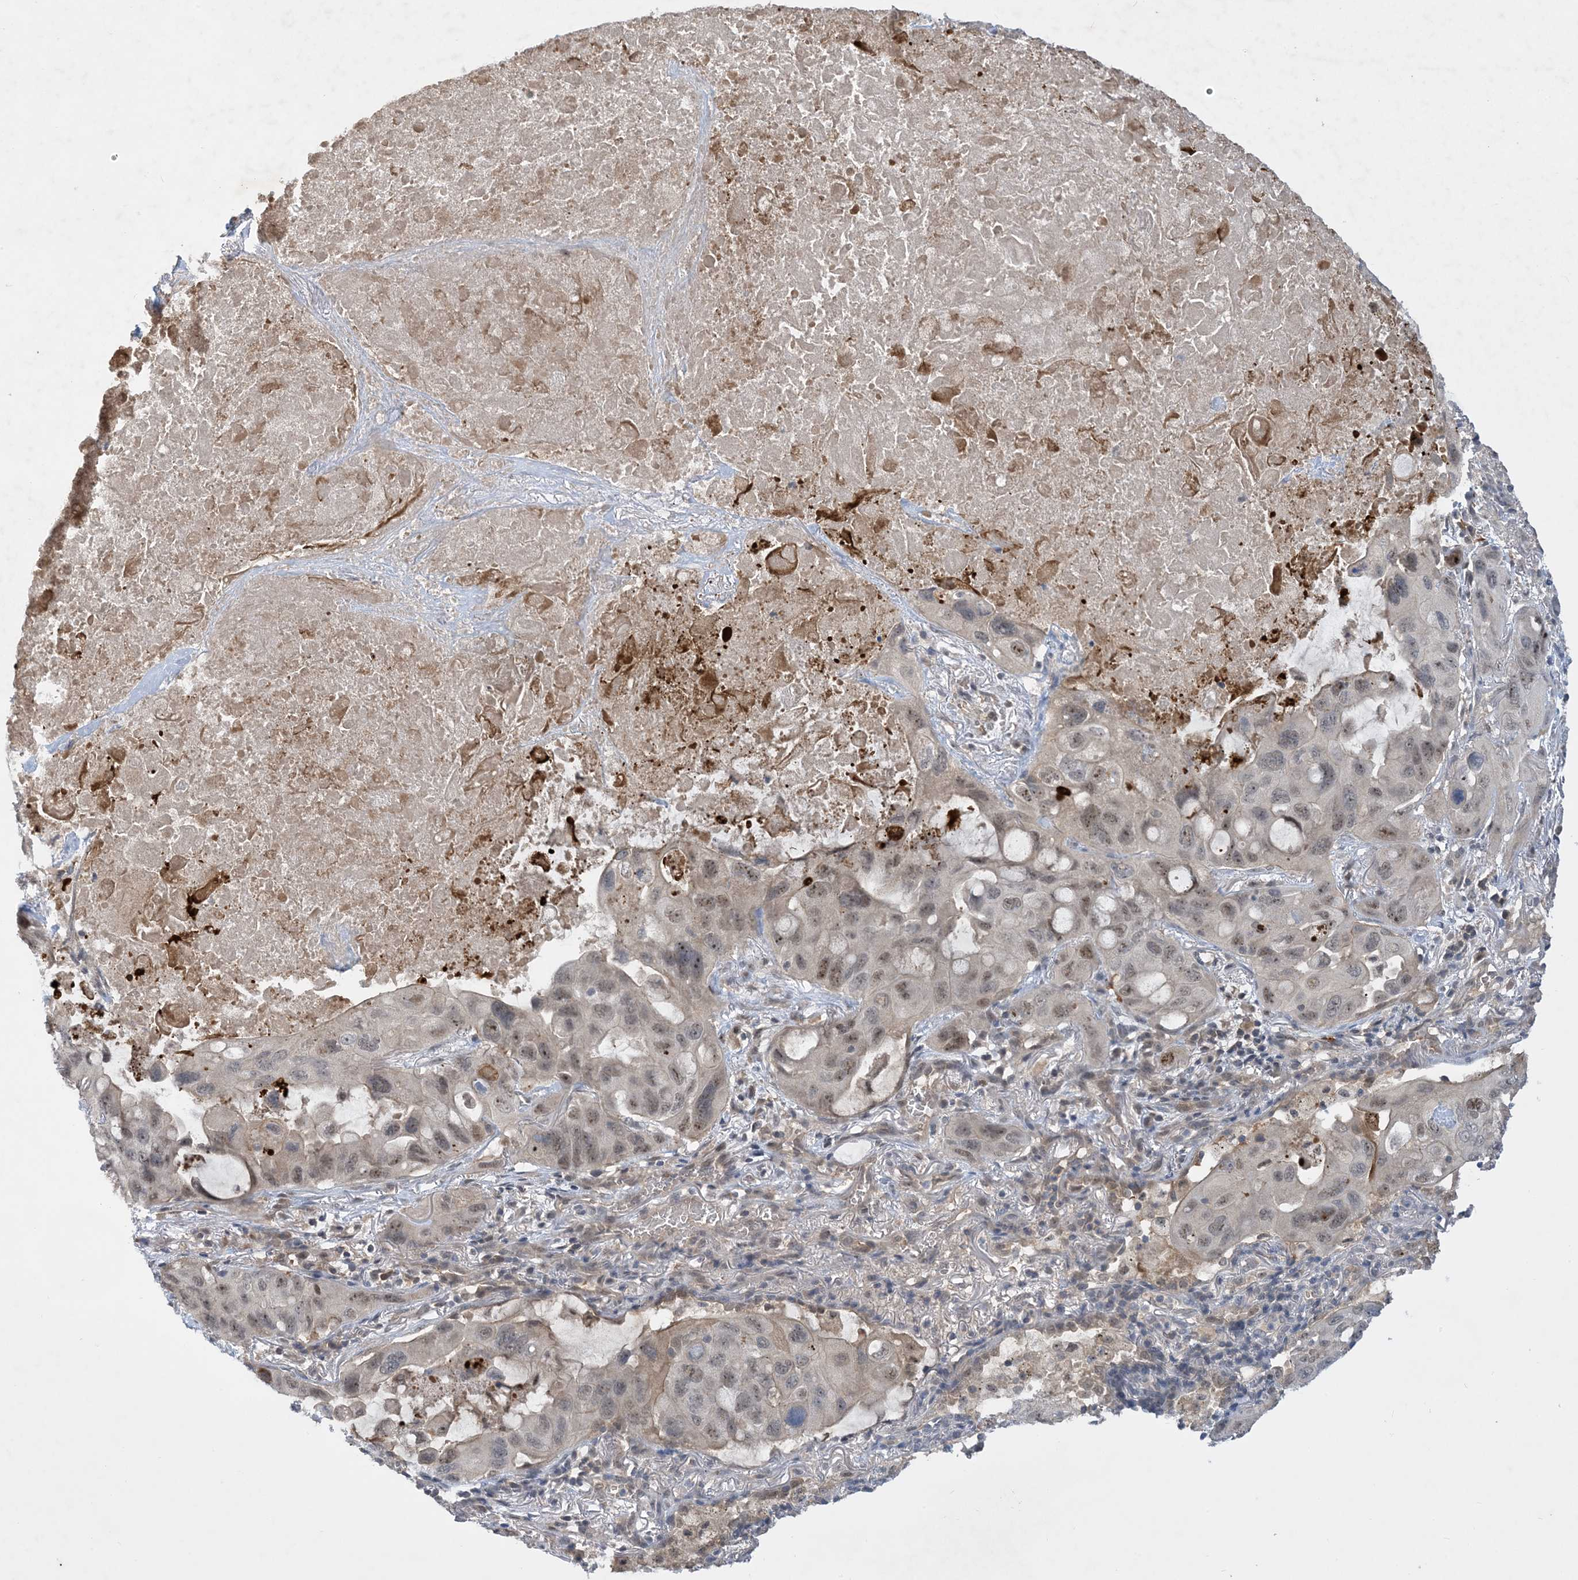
{"staining": {"intensity": "weak", "quantity": "25%-75%", "location": "nuclear"}, "tissue": "lung cancer", "cell_type": "Tumor cells", "image_type": "cancer", "snomed": [{"axis": "morphology", "description": "Squamous cell carcinoma, NOS"}, {"axis": "topography", "description": "Lung"}], "caption": "Immunohistochemical staining of human lung cancer (squamous cell carcinoma) demonstrates weak nuclear protein staining in about 25%-75% of tumor cells.", "gene": "UBE2E1", "patient": {"sex": "female", "age": 73}}